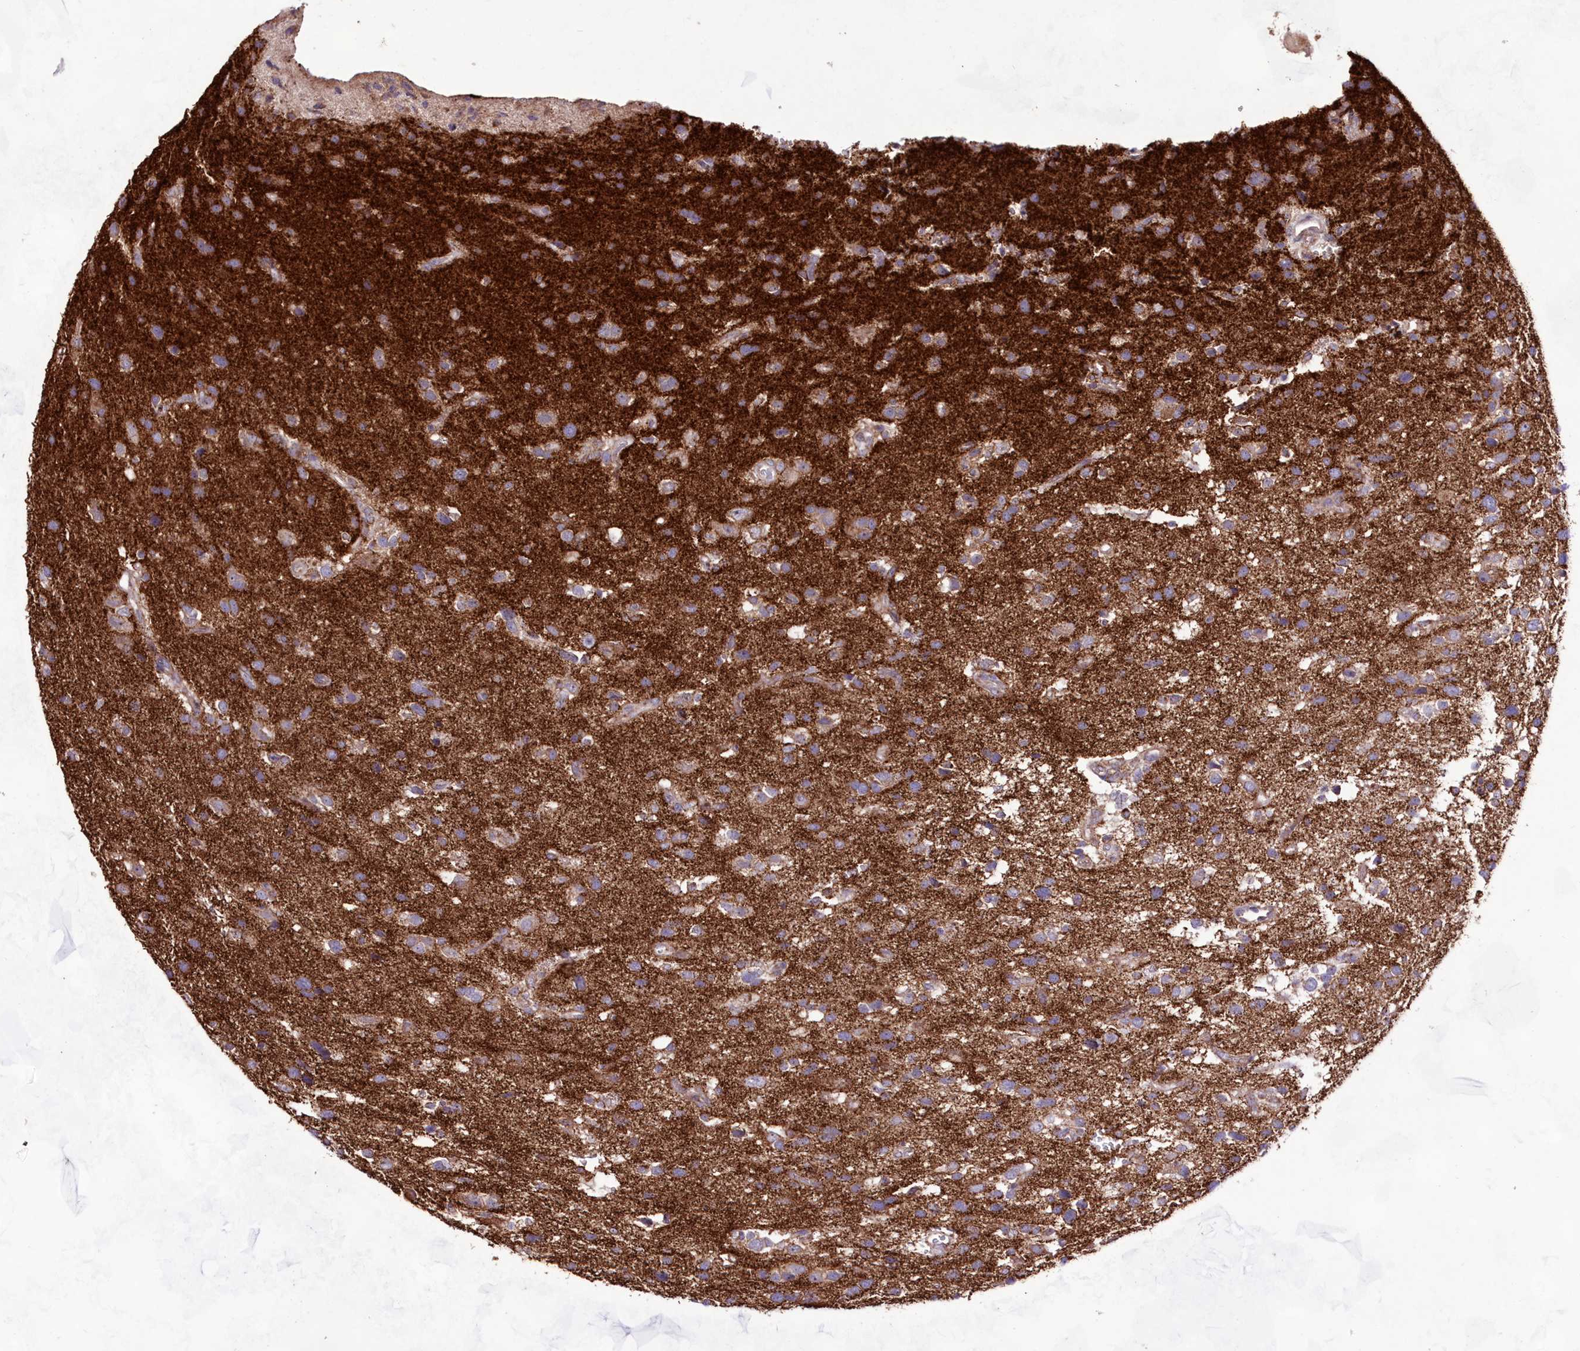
{"staining": {"intensity": "weak", "quantity": "25%-75%", "location": "cytoplasmic/membranous"}, "tissue": "glioma", "cell_type": "Tumor cells", "image_type": "cancer", "snomed": [{"axis": "morphology", "description": "Glioma, malignant, High grade"}, {"axis": "topography", "description": "Brain"}], "caption": "DAB (3,3'-diaminobenzidine) immunohistochemical staining of glioma shows weak cytoplasmic/membranous protein positivity in approximately 25%-75% of tumor cells.", "gene": "HADHB", "patient": {"sex": "male", "age": 33}}